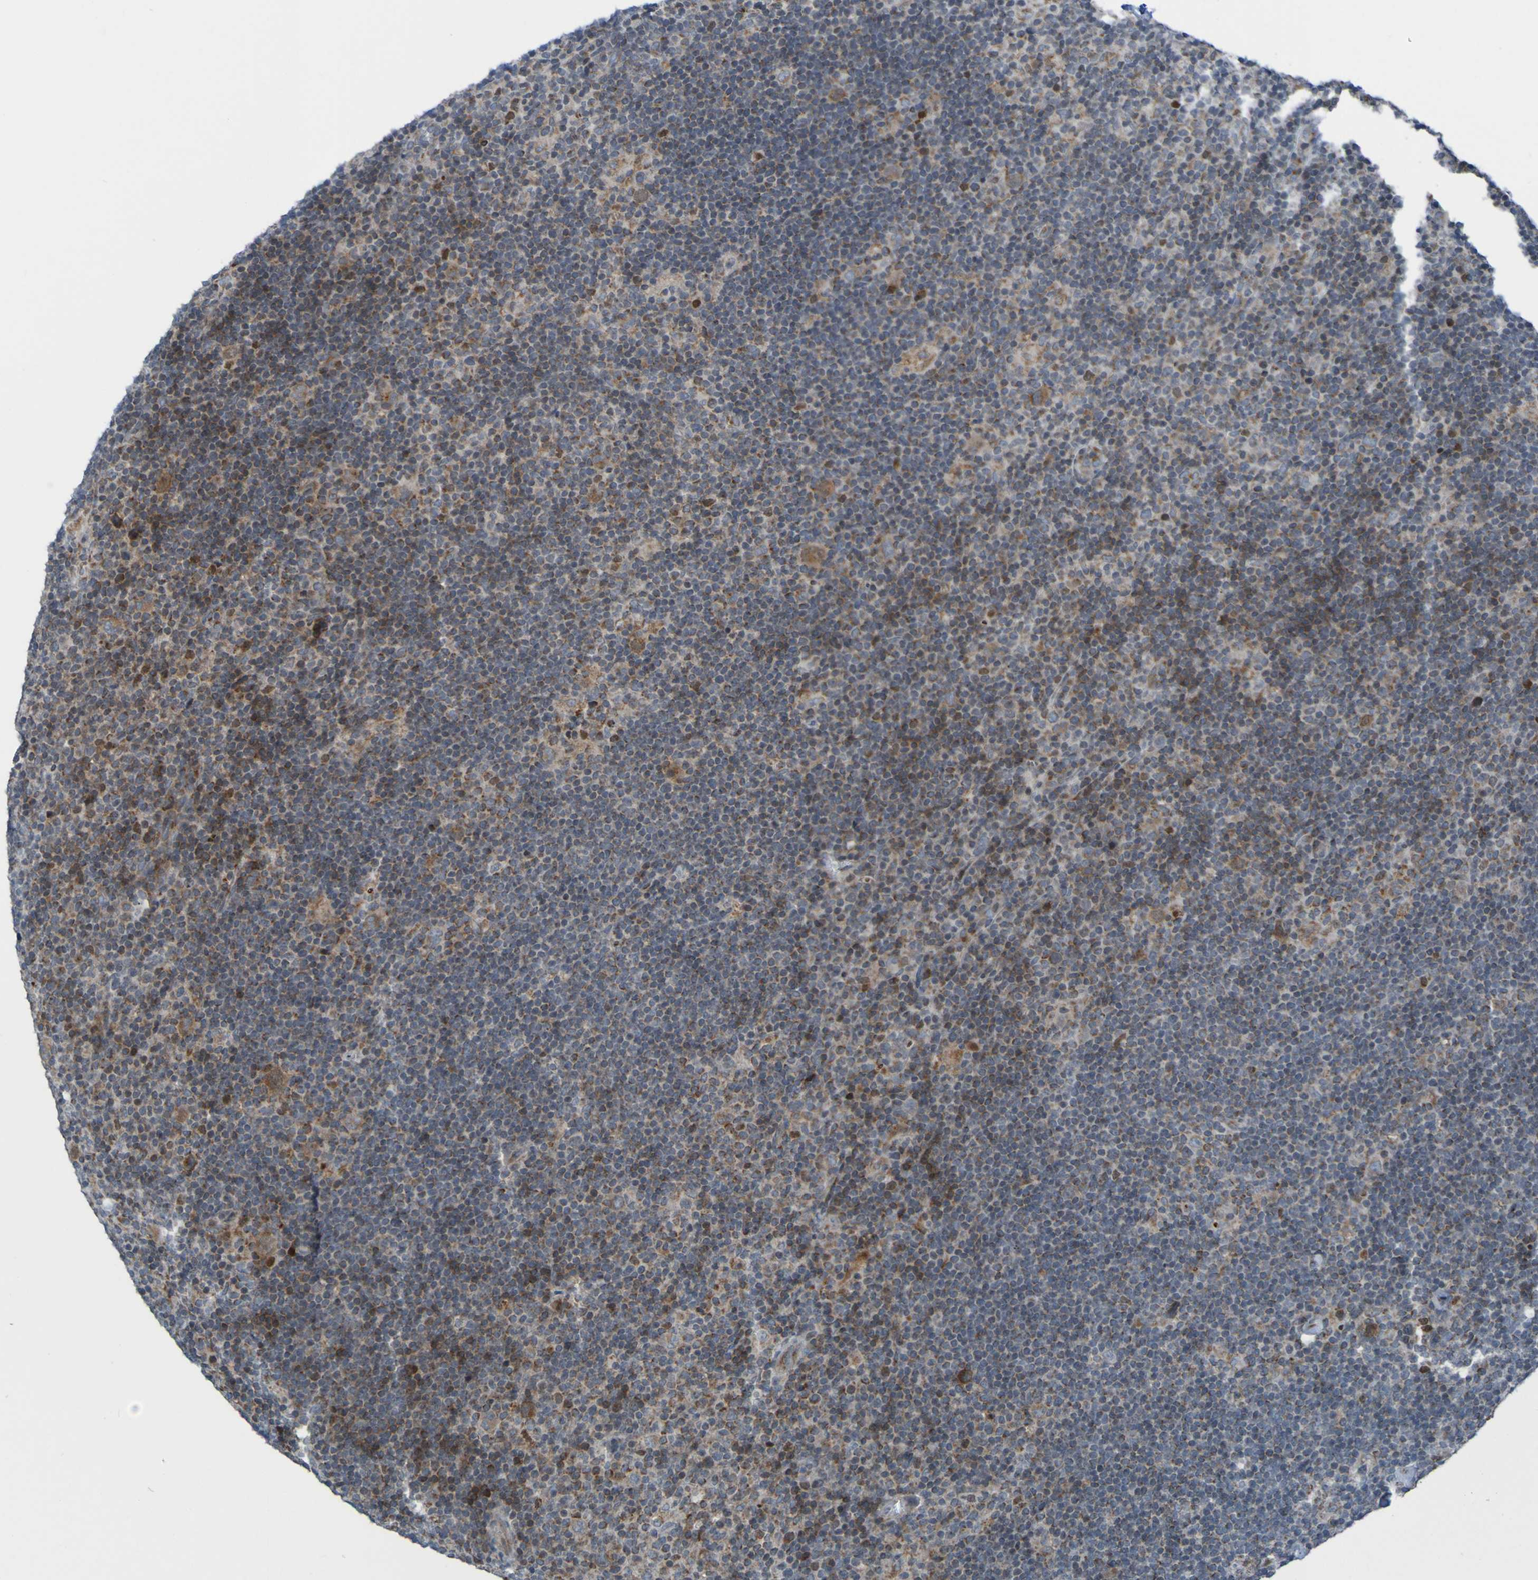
{"staining": {"intensity": "moderate", "quantity": "25%-75%", "location": "cytoplasmic/membranous"}, "tissue": "lymphoma", "cell_type": "Tumor cells", "image_type": "cancer", "snomed": [{"axis": "morphology", "description": "Hodgkin's disease, NOS"}, {"axis": "topography", "description": "Lymph node"}], "caption": "Human lymphoma stained with a protein marker reveals moderate staining in tumor cells.", "gene": "UNG", "patient": {"sex": "female", "age": 57}}